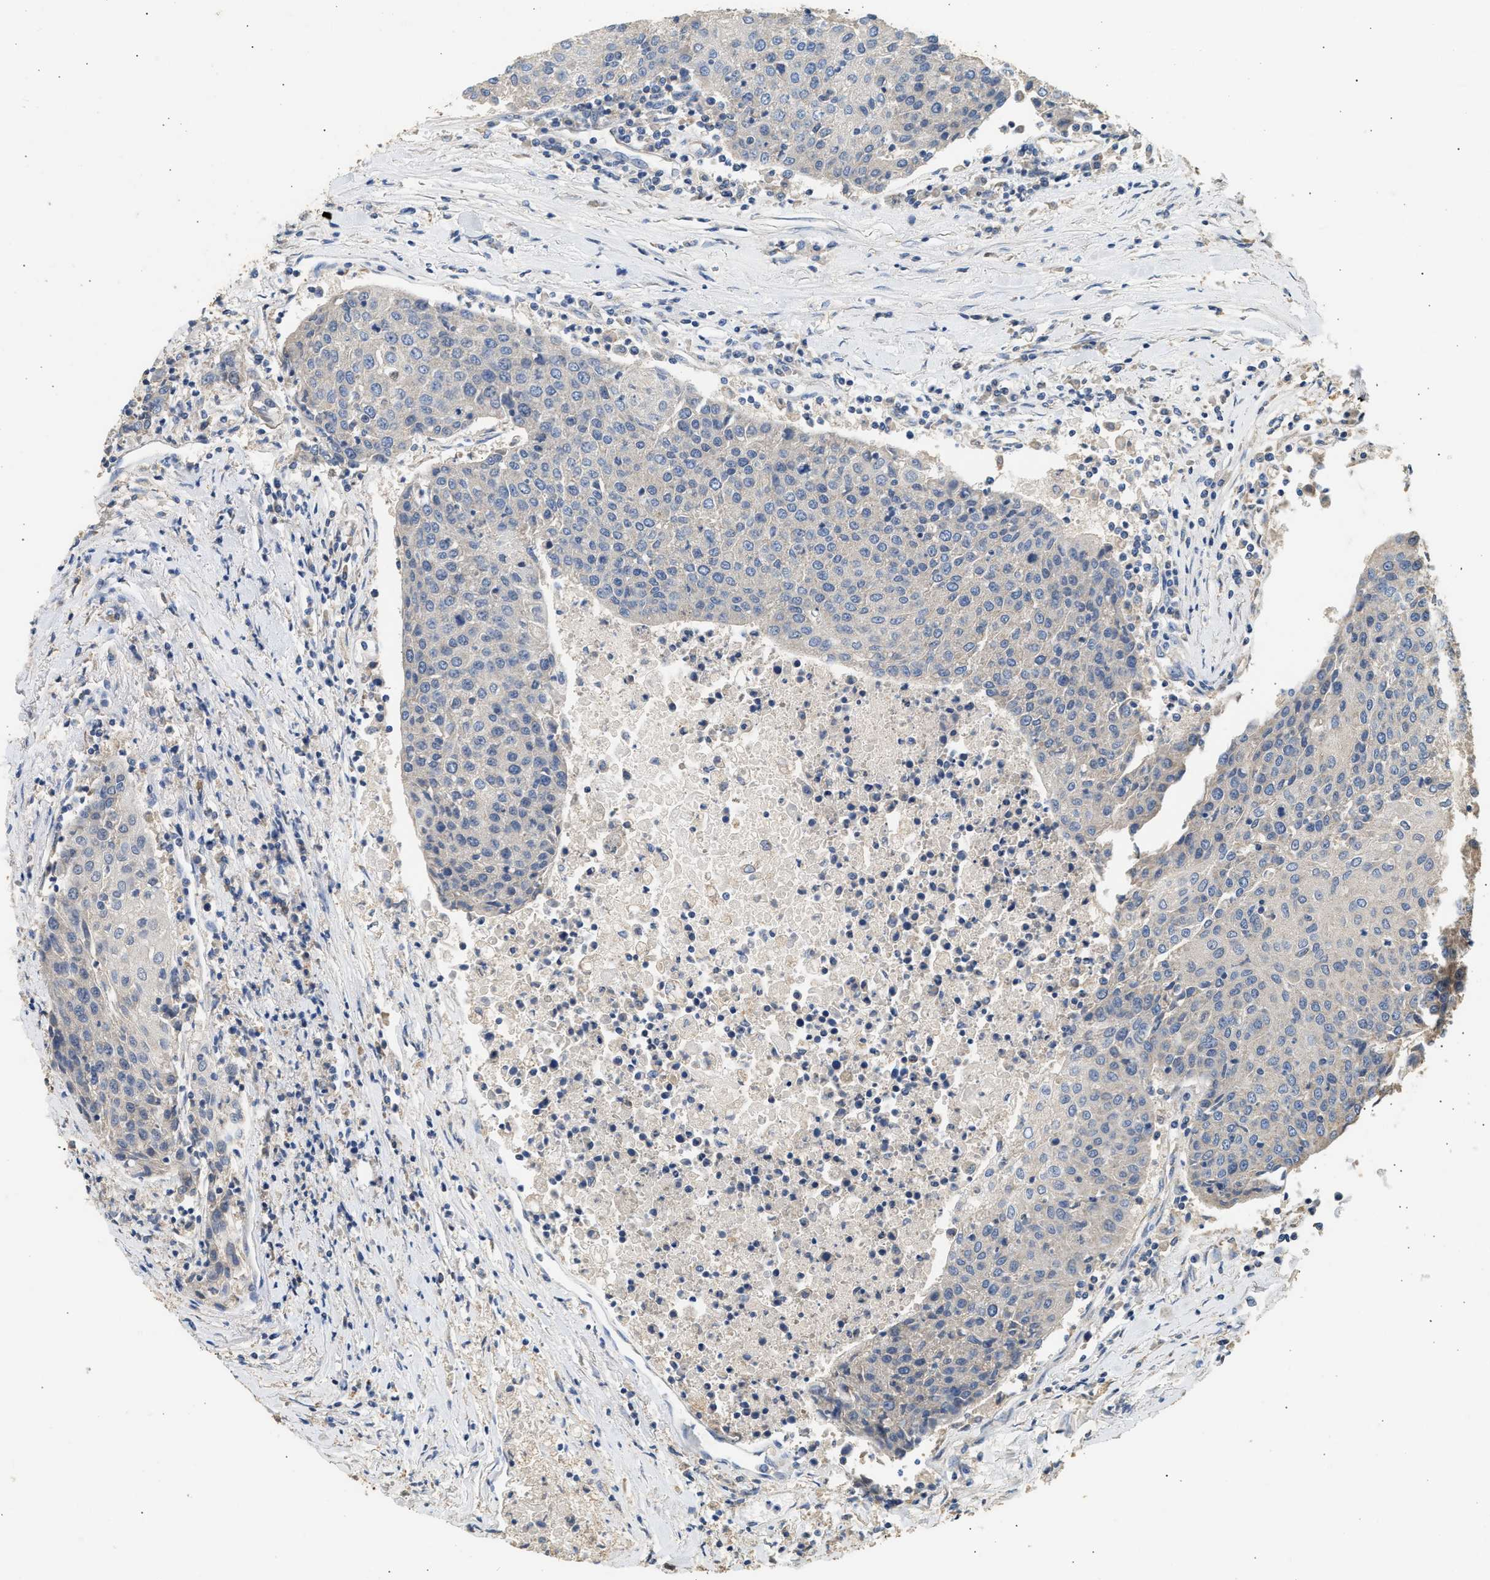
{"staining": {"intensity": "negative", "quantity": "none", "location": "none"}, "tissue": "urothelial cancer", "cell_type": "Tumor cells", "image_type": "cancer", "snomed": [{"axis": "morphology", "description": "Urothelial carcinoma, High grade"}, {"axis": "topography", "description": "Urinary bladder"}], "caption": "Protein analysis of urothelial cancer shows no significant positivity in tumor cells.", "gene": "WDR31", "patient": {"sex": "female", "age": 85}}